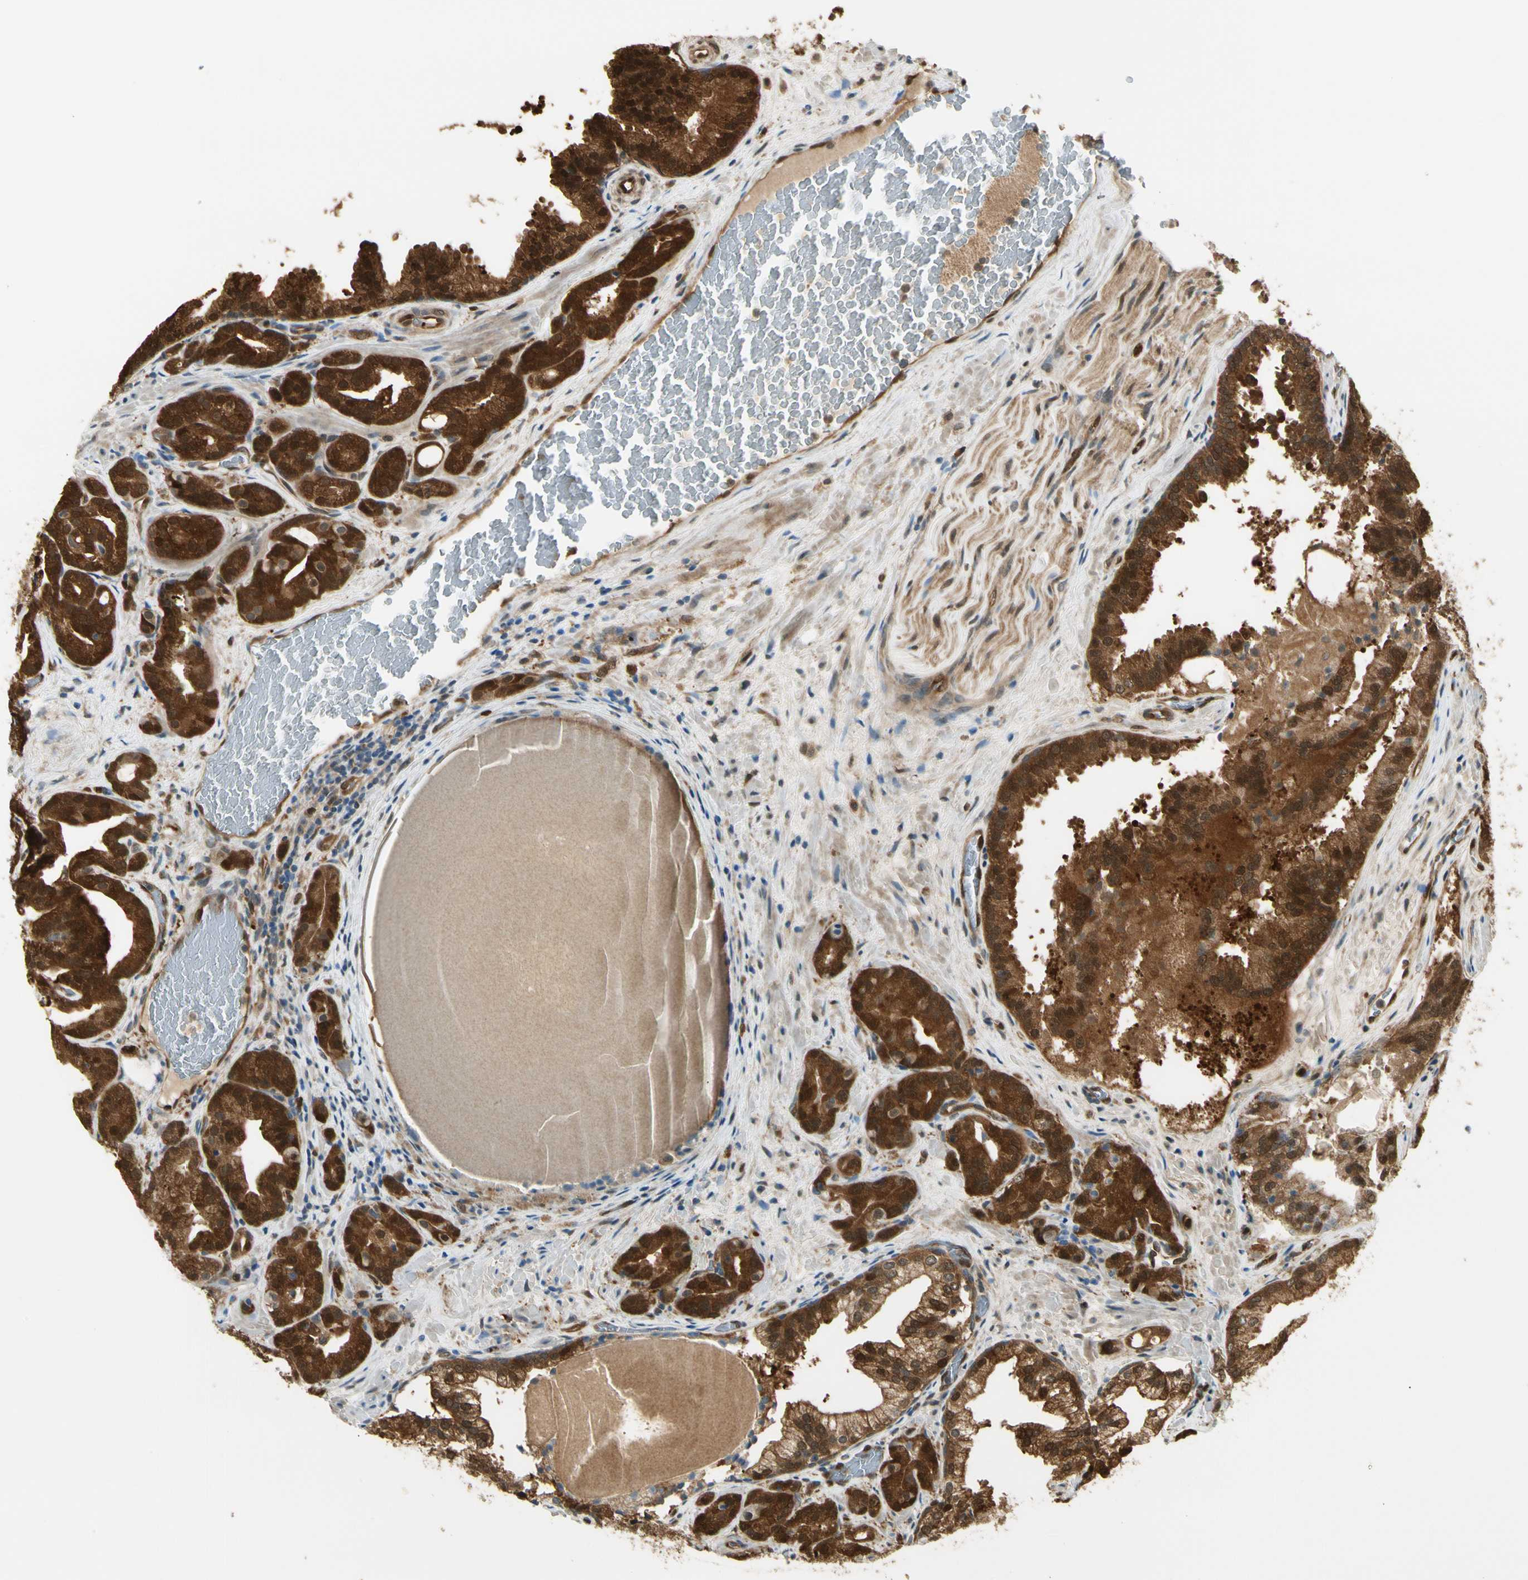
{"staining": {"intensity": "strong", "quantity": ">75%", "location": "cytoplasmic/membranous,nuclear"}, "tissue": "prostate cancer", "cell_type": "Tumor cells", "image_type": "cancer", "snomed": [{"axis": "morphology", "description": "Adenocarcinoma, Low grade"}, {"axis": "topography", "description": "Prostate"}], "caption": "Immunohistochemical staining of human prostate cancer (adenocarcinoma (low-grade)) exhibits strong cytoplasmic/membranous and nuclear protein expression in about >75% of tumor cells. The staining is performed using DAB (3,3'-diaminobenzidine) brown chromogen to label protein expression. The nuclei are counter-stained blue using hematoxylin.", "gene": "SERPINB6", "patient": {"sex": "male", "age": 63}}